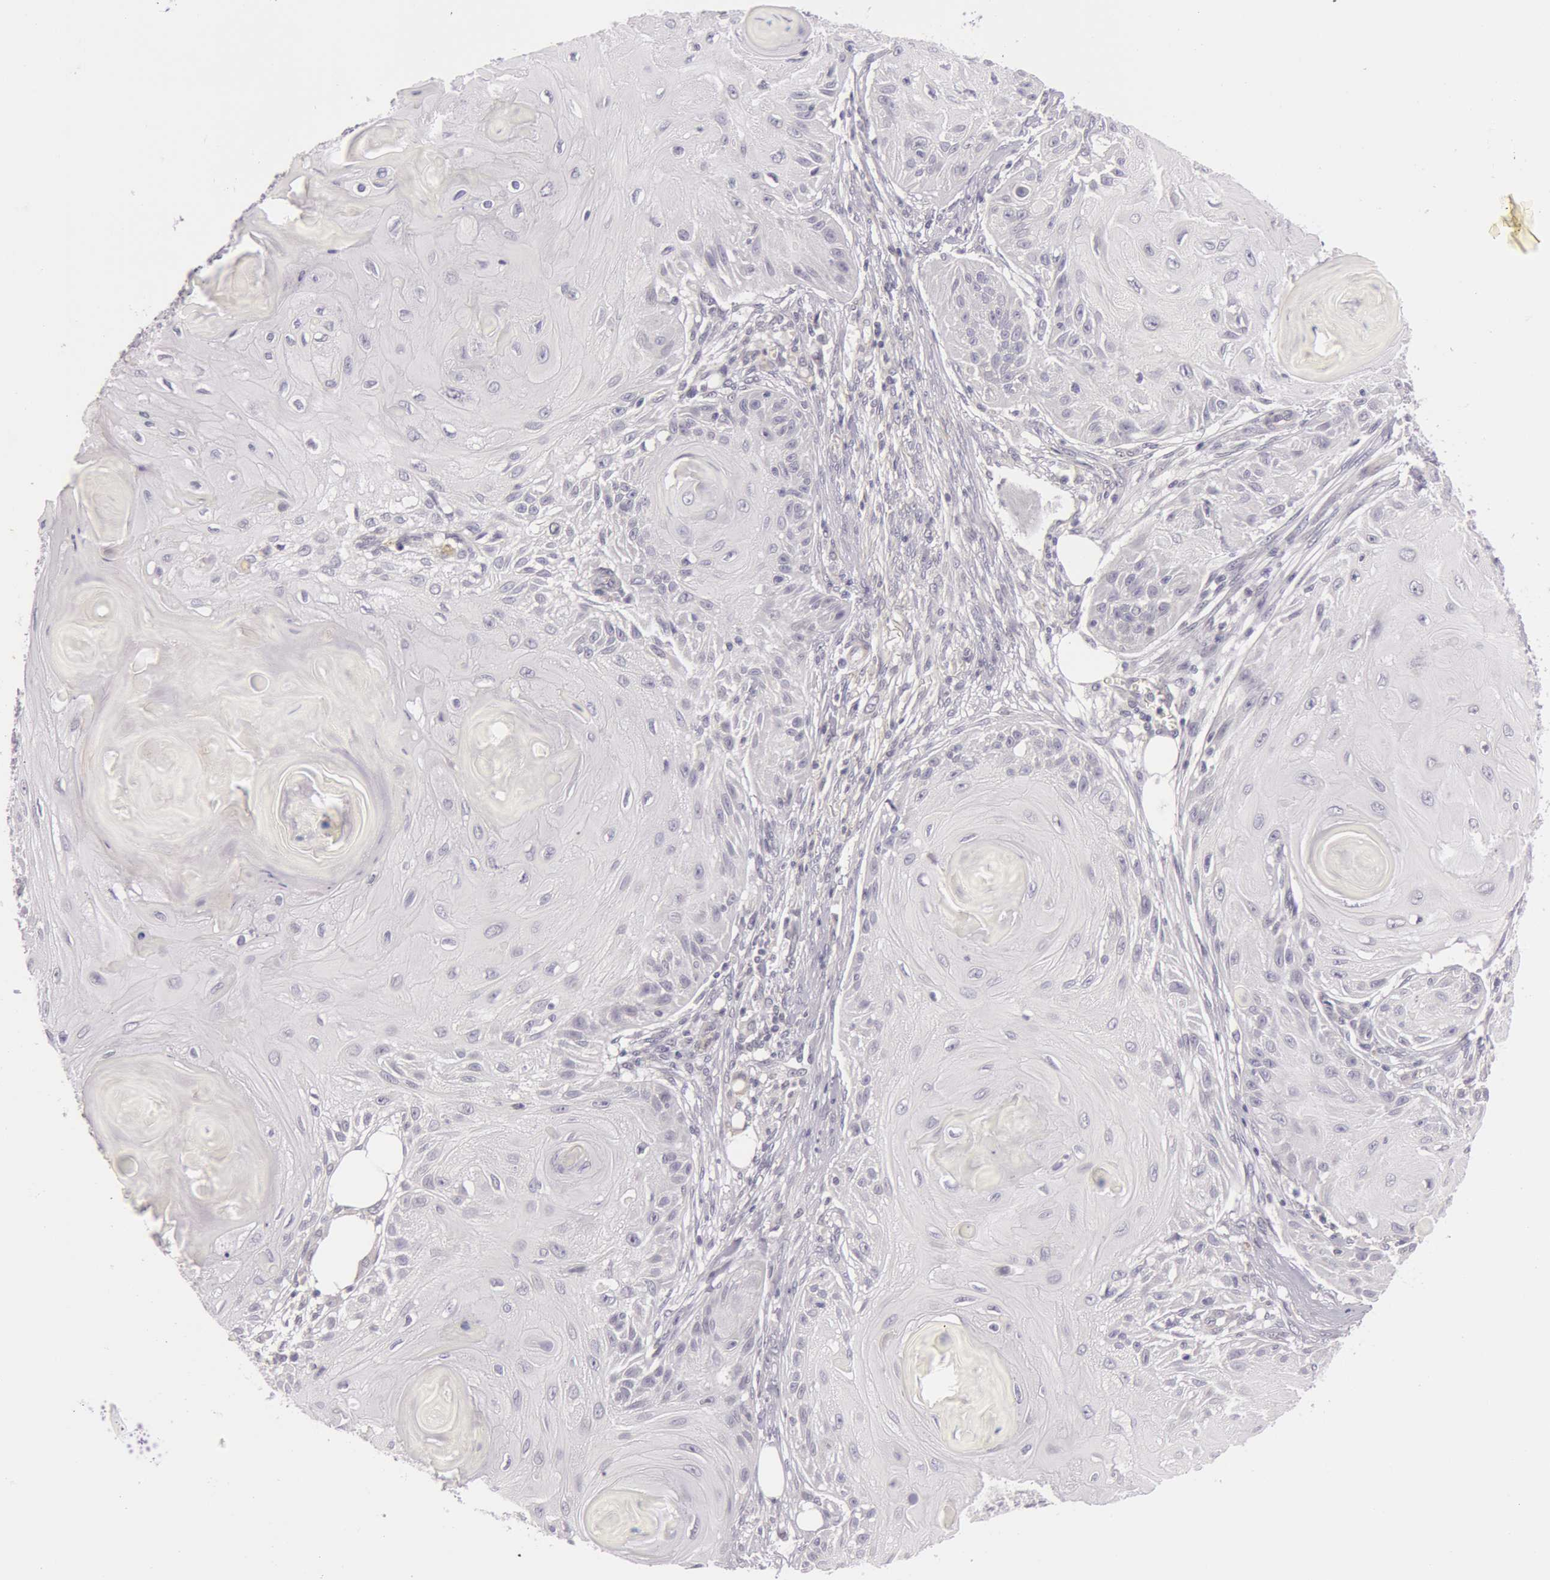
{"staining": {"intensity": "negative", "quantity": "none", "location": "none"}, "tissue": "skin cancer", "cell_type": "Tumor cells", "image_type": "cancer", "snomed": [{"axis": "morphology", "description": "Squamous cell carcinoma, NOS"}, {"axis": "topography", "description": "Skin"}], "caption": "Skin cancer (squamous cell carcinoma) stained for a protein using IHC exhibits no positivity tumor cells.", "gene": "RBMY1F", "patient": {"sex": "female", "age": 88}}